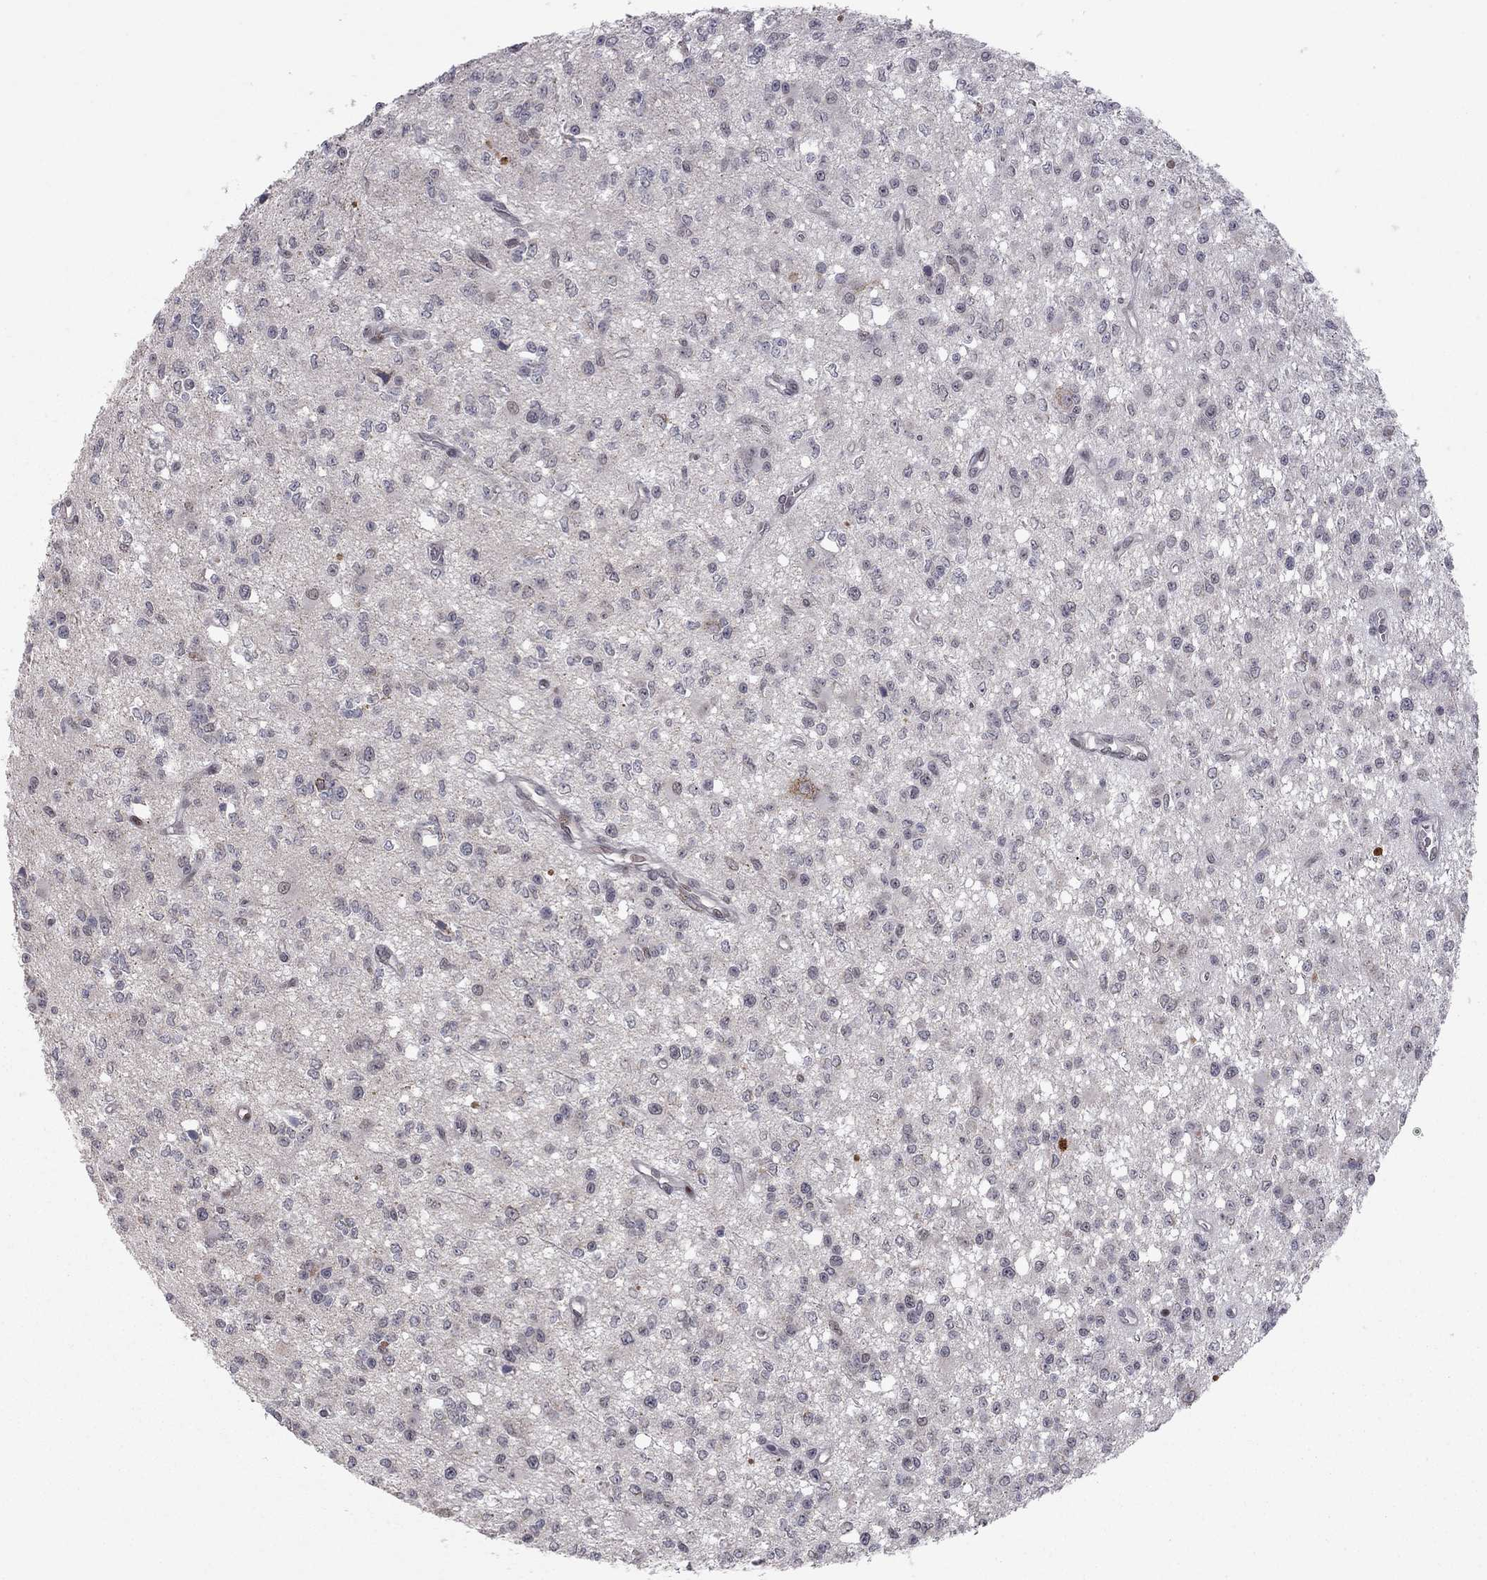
{"staining": {"intensity": "negative", "quantity": "none", "location": "none"}, "tissue": "glioma", "cell_type": "Tumor cells", "image_type": "cancer", "snomed": [{"axis": "morphology", "description": "Glioma, malignant, Low grade"}, {"axis": "topography", "description": "Brain"}], "caption": "Glioma stained for a protein using IHC shows no expression tumor cells.", "gene": "MC3R", "patient": {"sex": "female", "age": 45}}